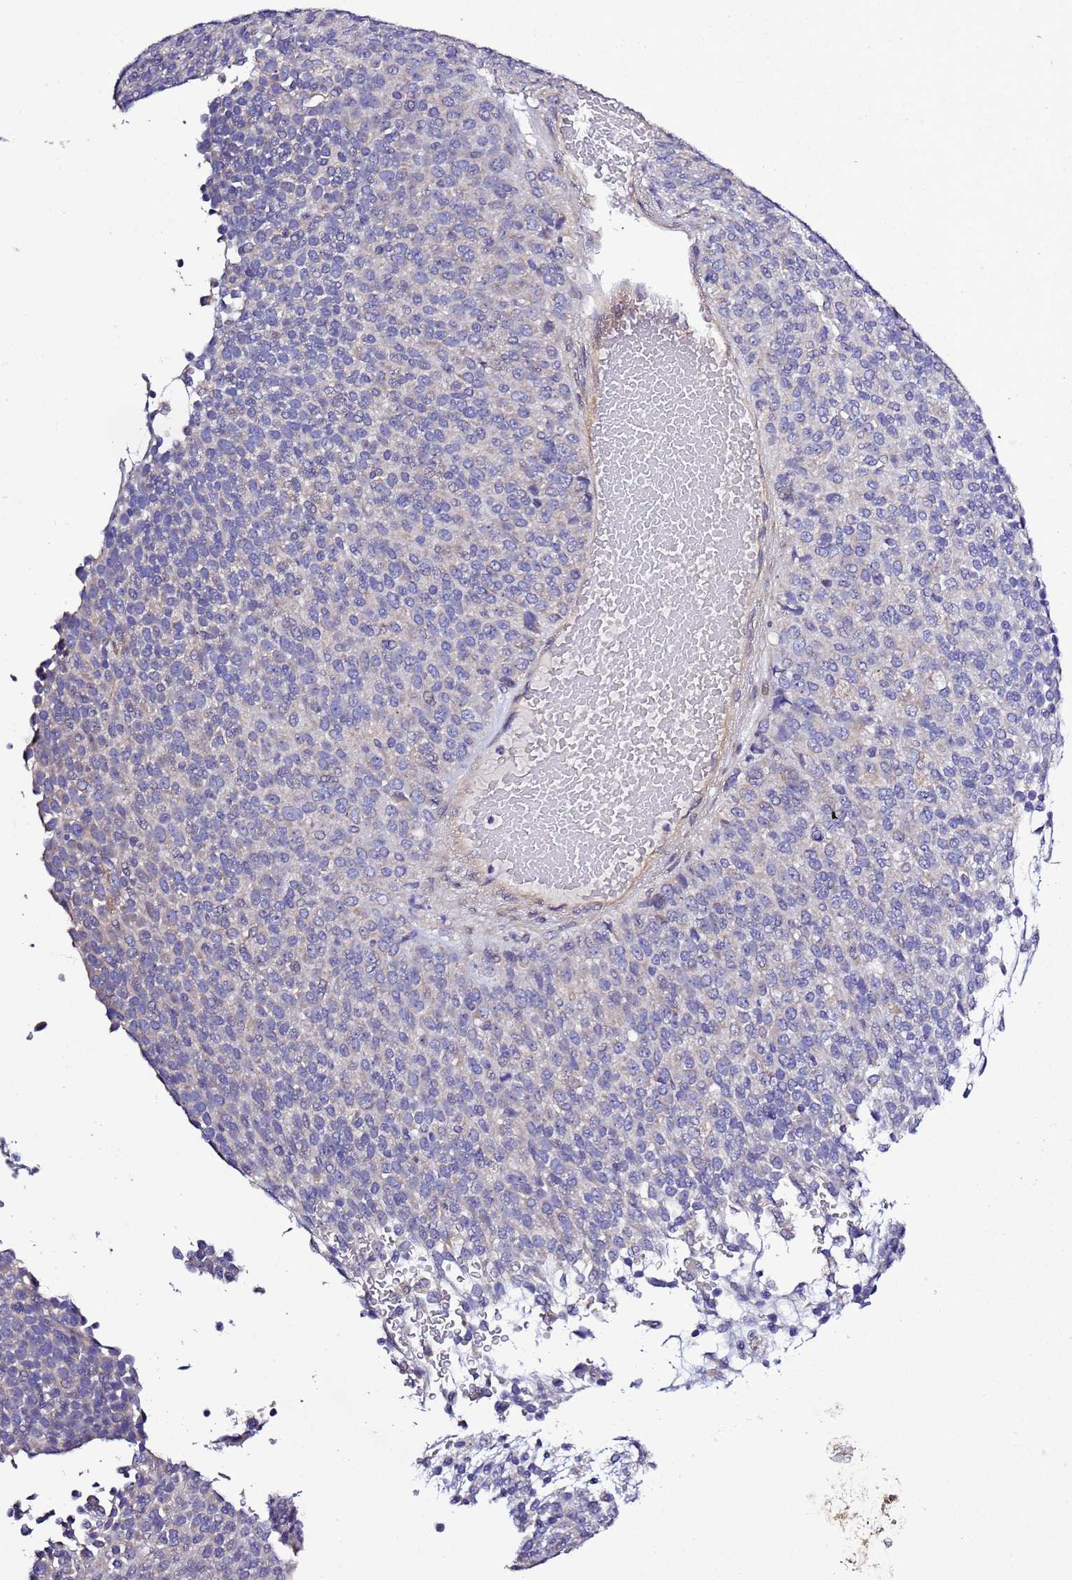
{"staining": {"intensity": "negative", "quantity": "none", "location": "none"}, "tissue": "melanoma", "cell_type": "Tumor cells", "image_type": "cancer", "snomed": [{"axis": "morphology", "description": "Malignant melanoma, Metastatic site"}, {"axis": "topography", "description": "Brain"}], "caption": "The immunohistochemistry micrograph has no significant staining in tumor cells of melanoma tissue.", "gene": "SPCS1", "patient": {"sex": "female", "age": 56}}